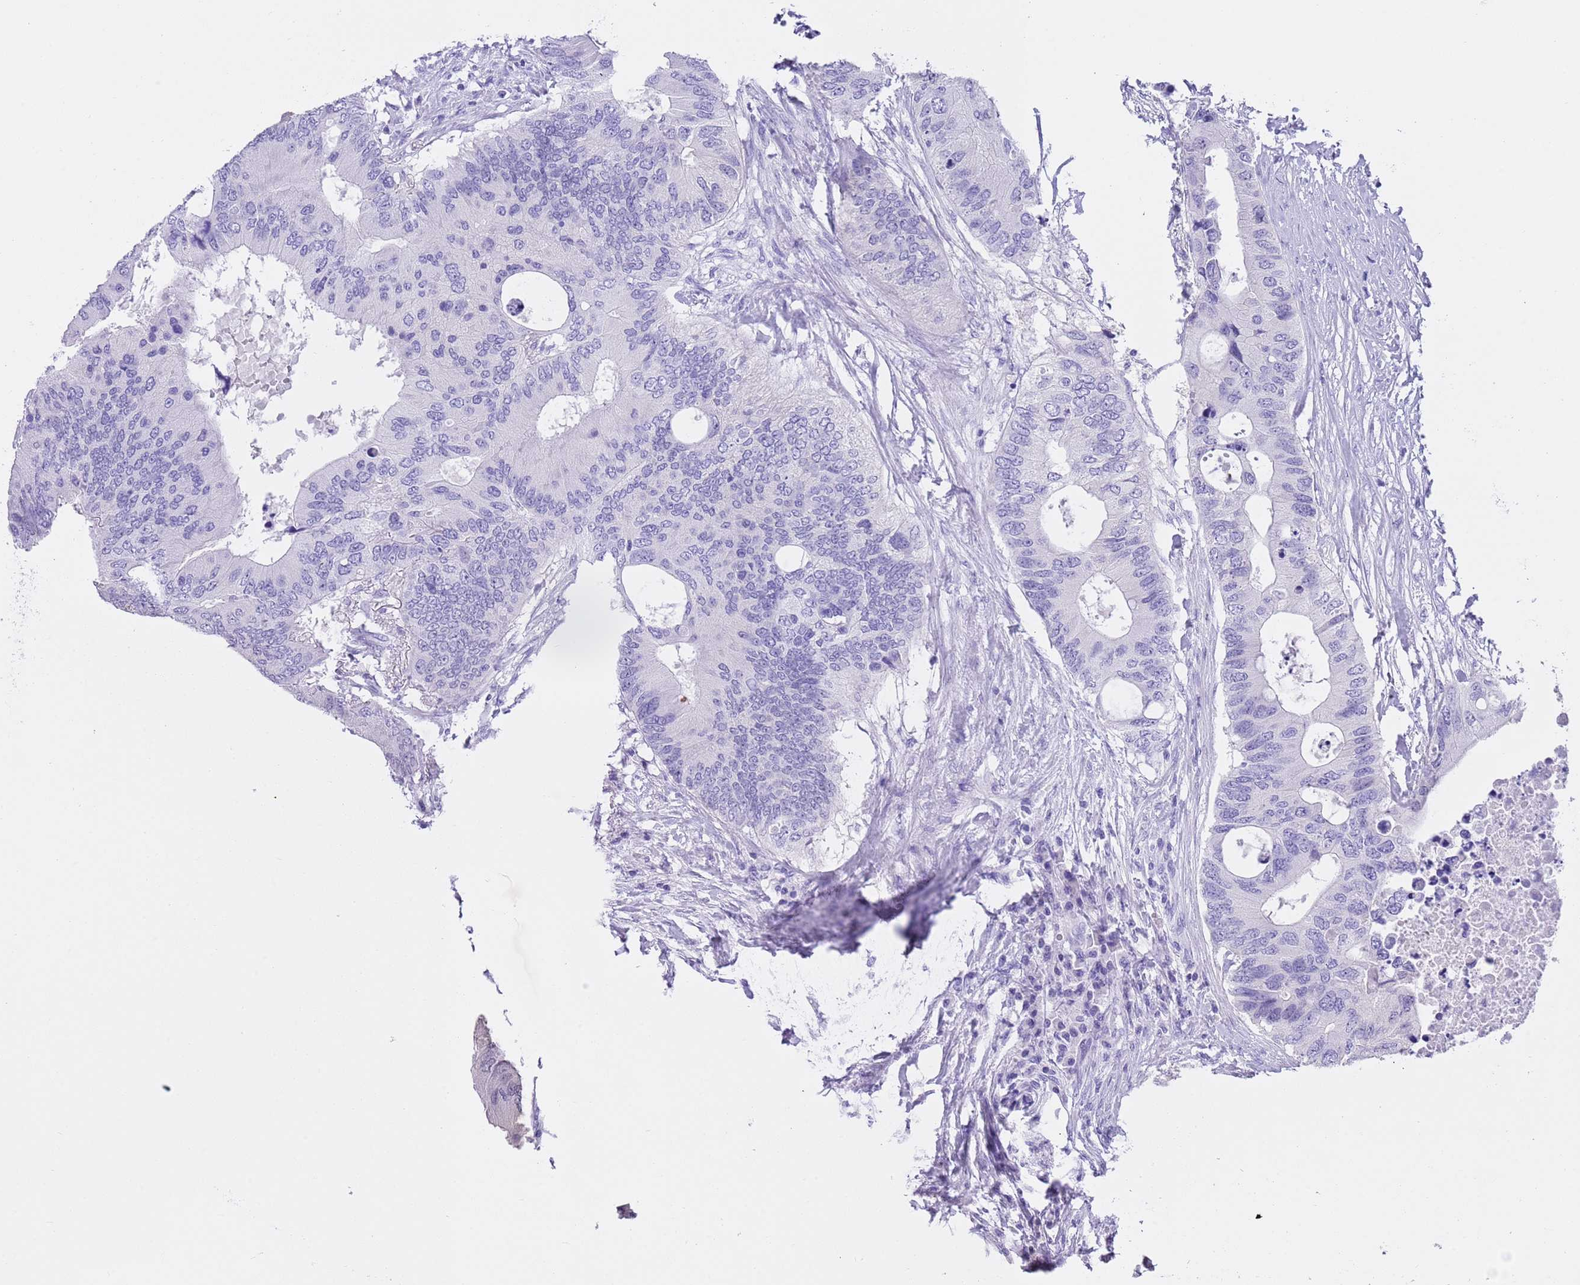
{"staining": {"intensity": "negative", "quantity": "none", "location": "none"}, "tissue": "colorectal cancer", "cell_type": "Tumor cells", "image_type": "cancer", "snomed": [{"axis": "morphology", "description": "Adenocarcinoma, NOS"}, {"axis": "topography", "description": "Colon"}], "caption": "Immunohistochemistry (IHC) of adenocarcinoma (colorectal) displays no staining in tumor cells. Nuclei are stained in blue.", "gene": "TMEM185B", "patient": {"sex": "male", "age": 71}}